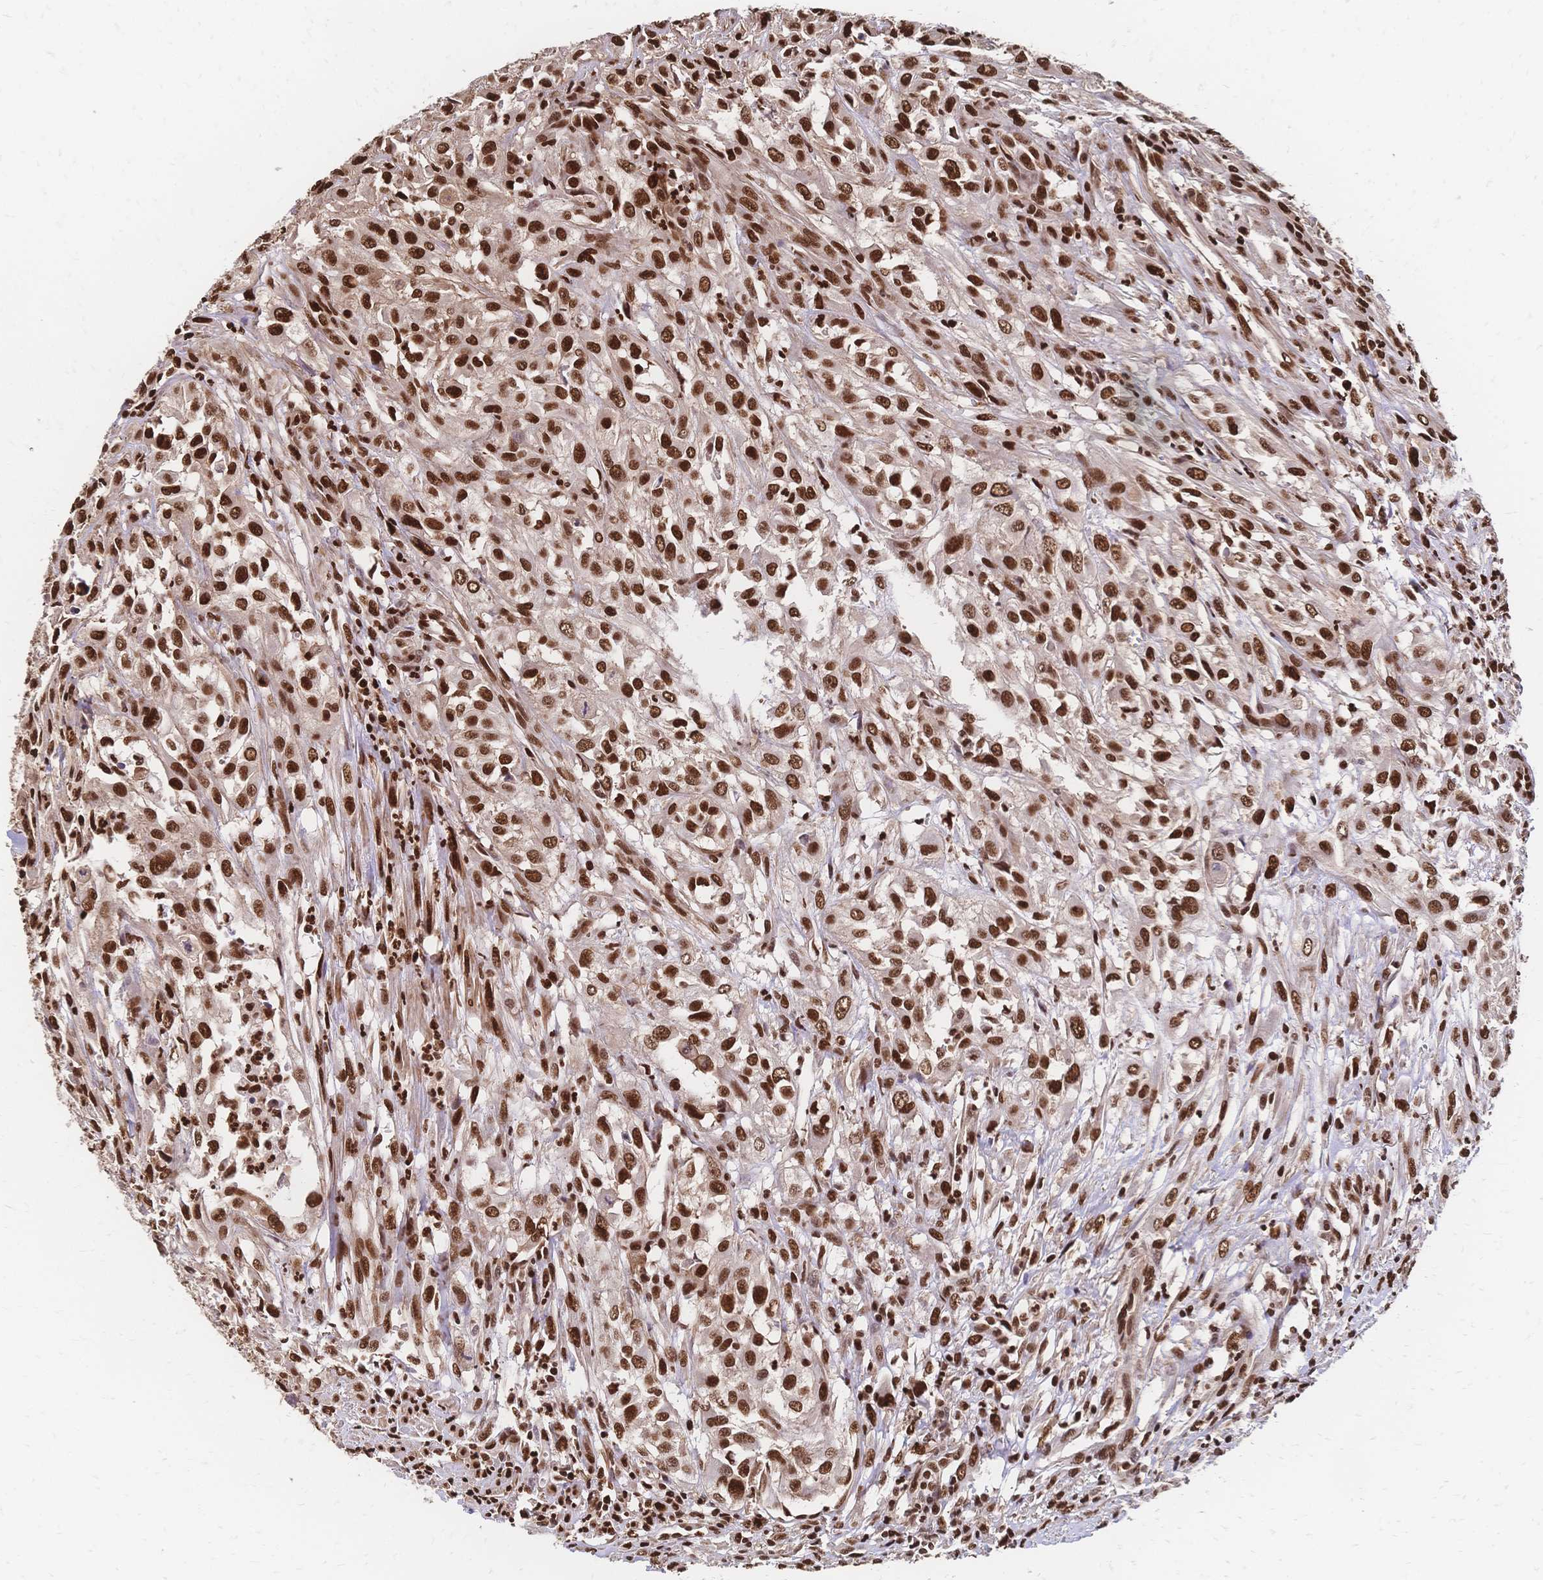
{"staining": {"intensity": "strong", "quantity": ">75%", "location": "nuclear"}, "tissue": "urothelial cancer", "cell_type": "Tumor cells", "image_type": "cancer", "snomed": [{"axis": "morphology", "description": "Urothelial carcinoma, High grade"}, {"axis": "topography", "description": "Urinary bladder"}], "caption": "A high-resolution micrograph shows IHC staining of urothelial cancer, which reveals strong nuclear staining in about >75% of tumor cells.", "gene": "HDGF", "patient": {"sex": "male", "age": 67}}